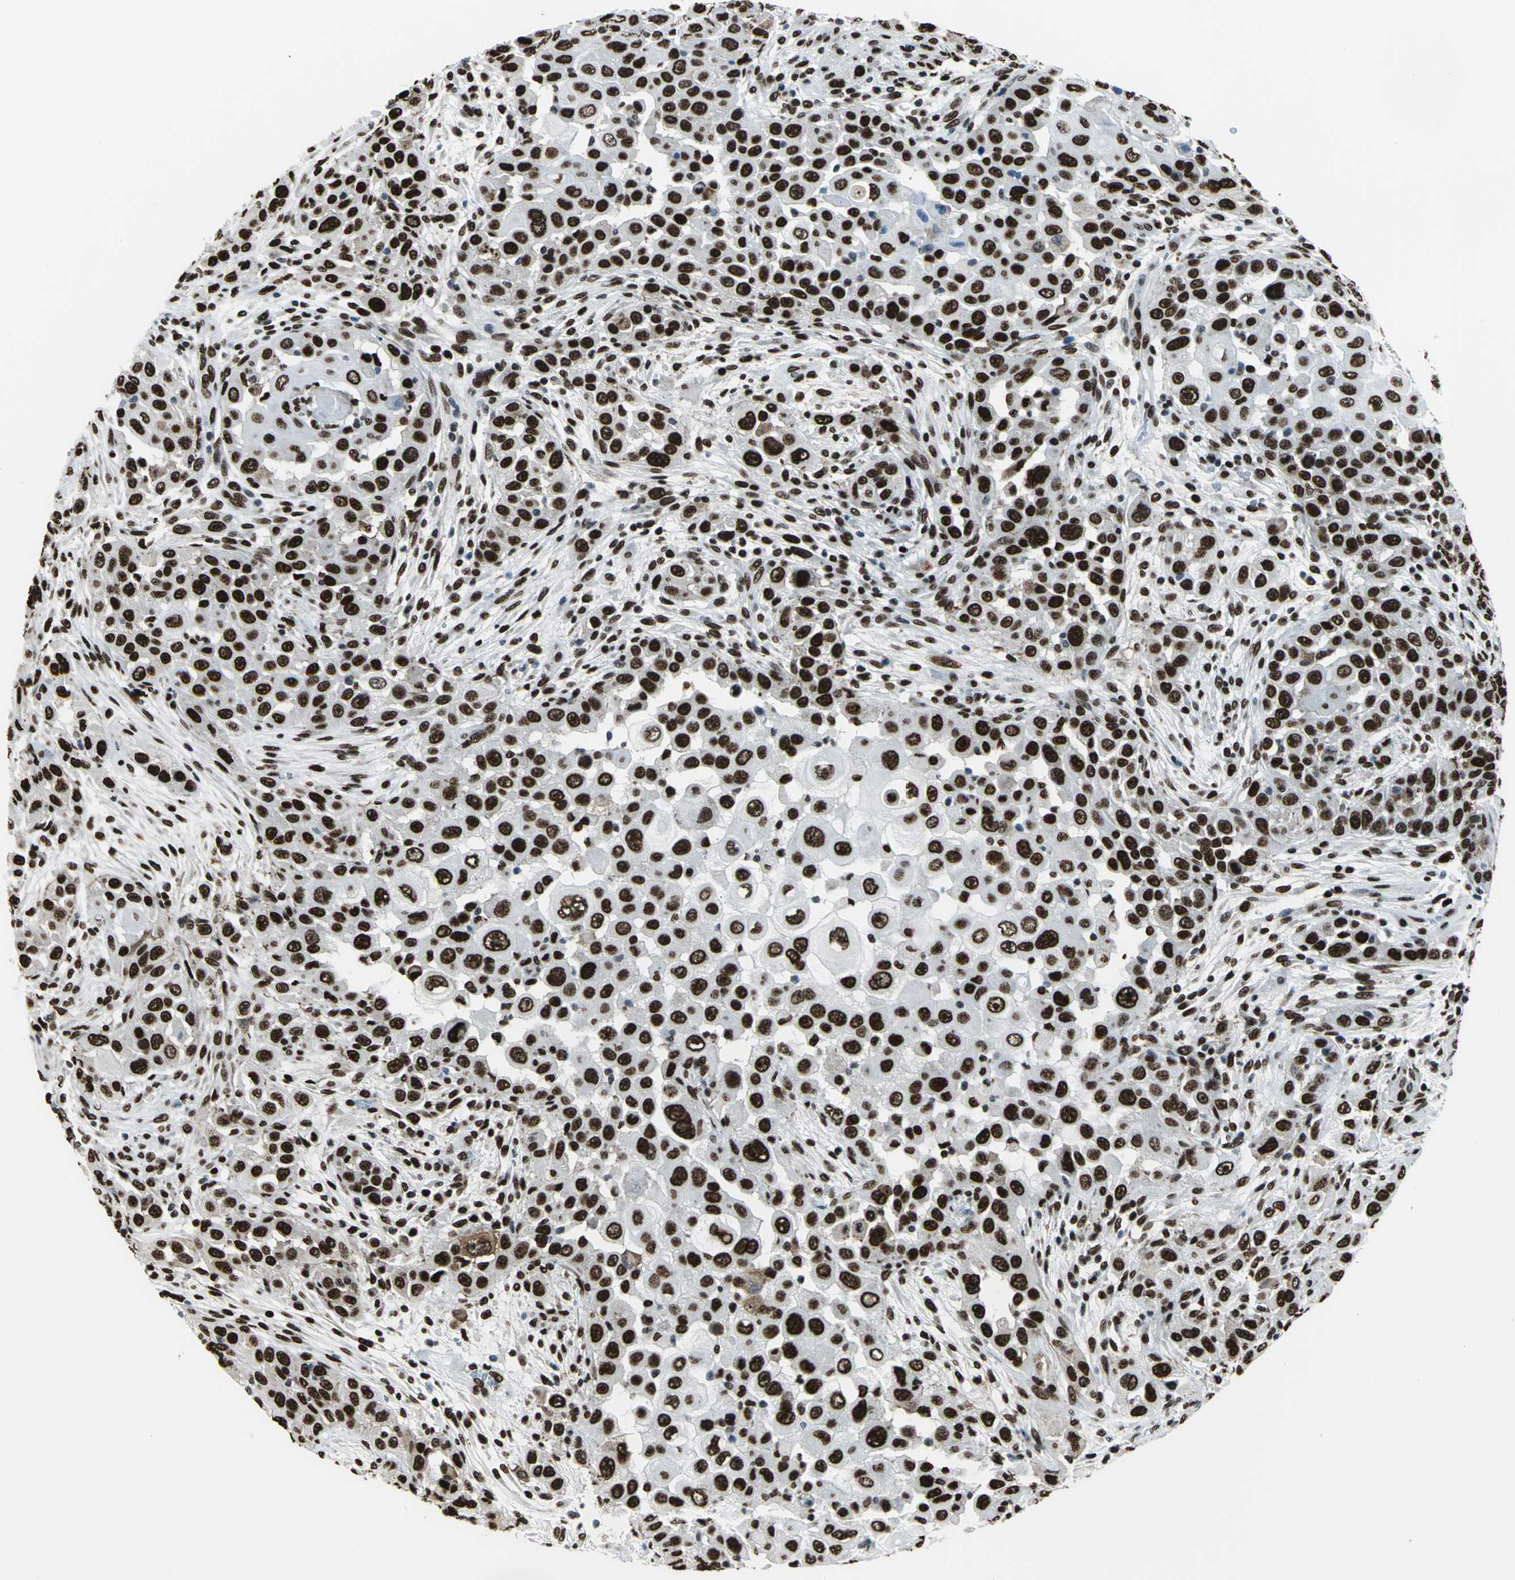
{"staining": {"intensity": "strong", "quantity": ">75%", "location": "nuclear"}, "tissue": "head and neck cancer", "cell_type": "Tumor cells", "image_type": "cancer", "snomed": [{"axis": "morphology", "description": "Carcinoma, NOS"}, {"axis": "topography", "description": "Head-Neck"}], "caption": "Protein positivity by IHC exhibits strong nuclear expression in about >75% of tumor cells in head and neck cancer.", "gene": "APEX1", "patient": {"sex": "male", "age": 87}}